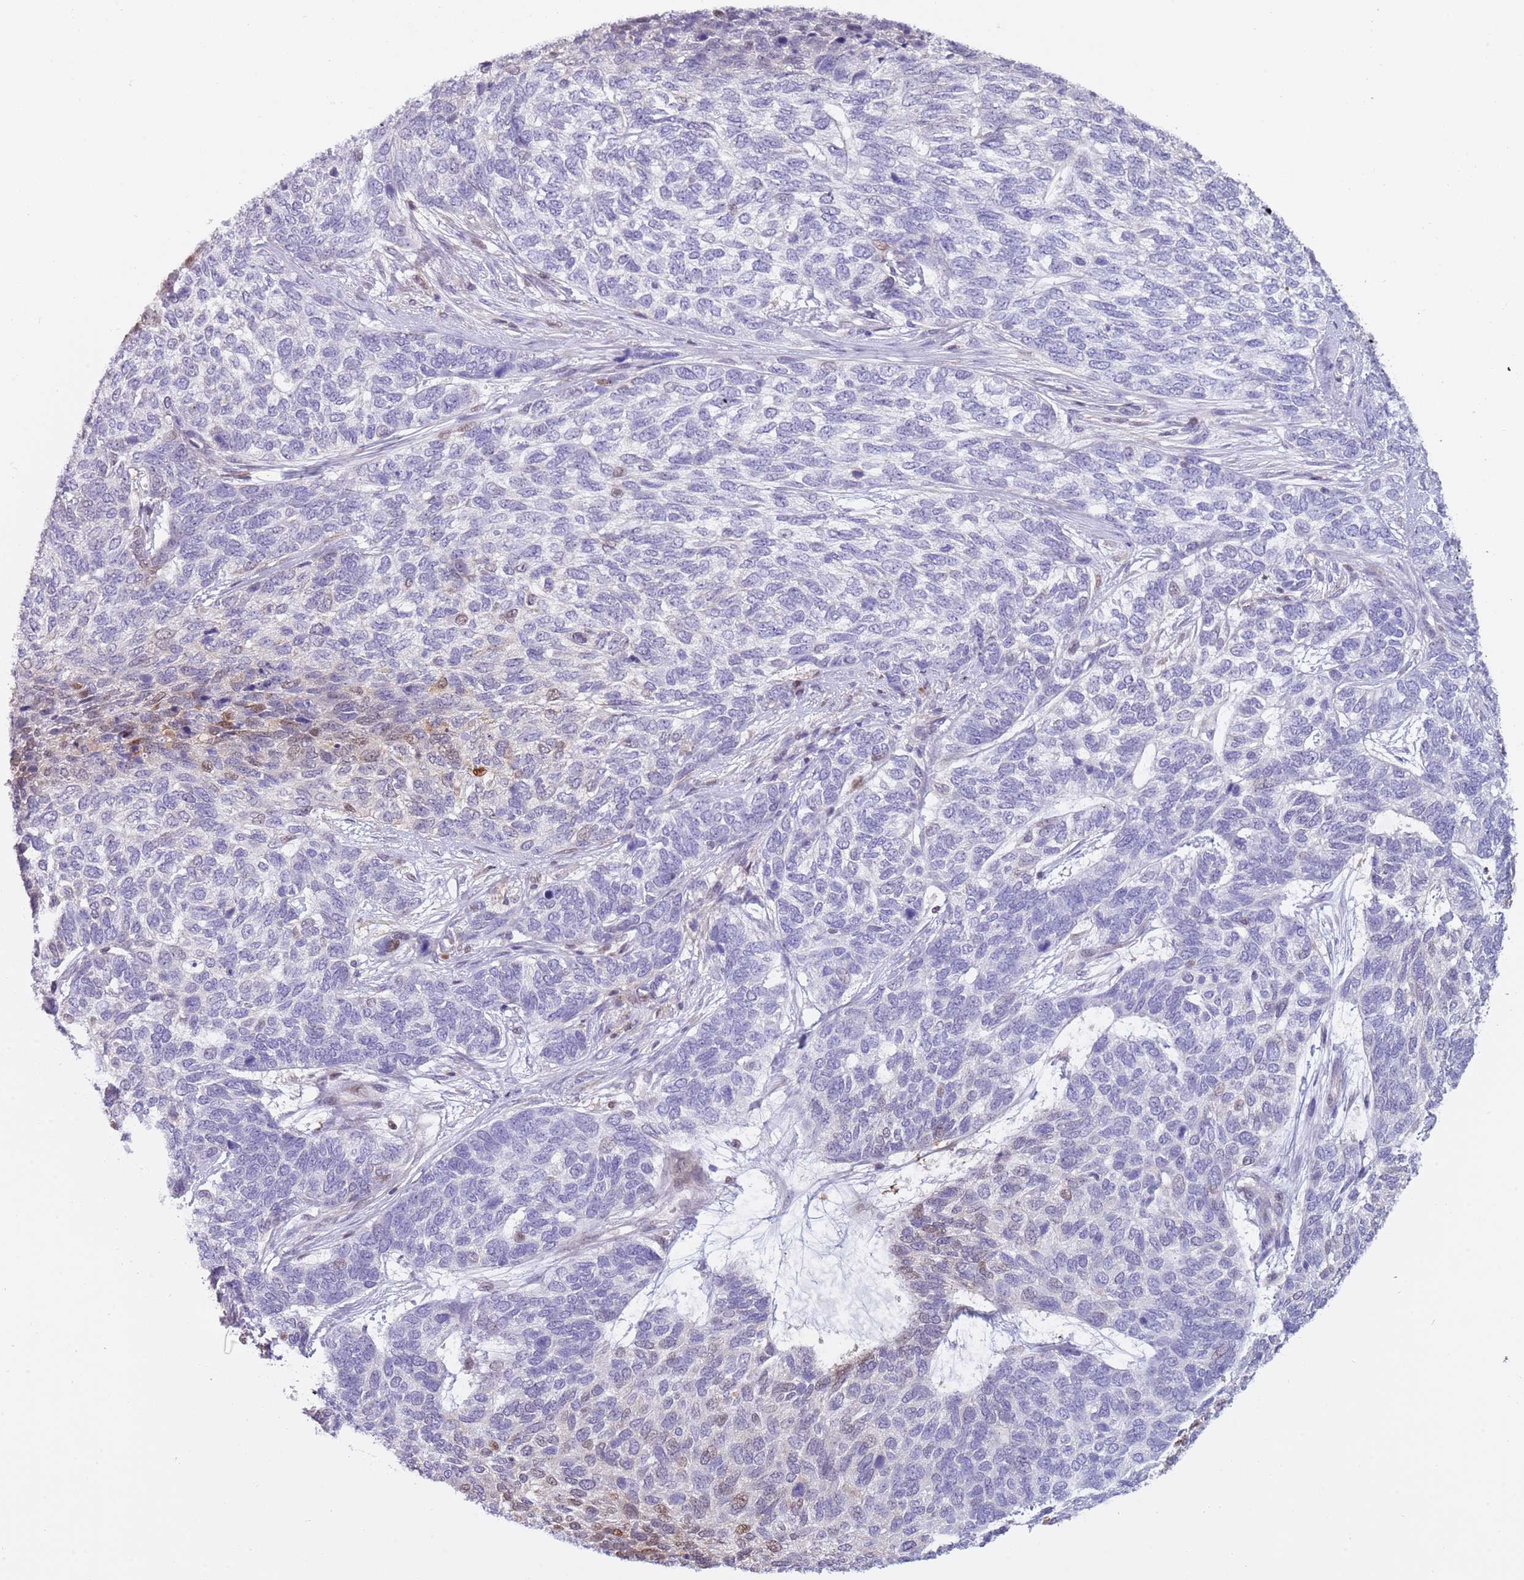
{"staining": {"intensity": "moderate", "quantity": "<25%", "location": "nuclear"}, "tissue": "skin cancer", "cell_type": "Tumor cells", "image_type": "cancer", "snomed": [{"axis": "morphology", "description": "Basal cell carcinoma"}, {"axis": "topography", "description": "Skin"}], "caption": "Skin cancer tissue demonstrates moderate nuclear staining in about <25% of tumor cells (DAB (3,3'-diaminobenzidine) IHC, brown staining for protein, blue staining for nuclei).", "gene": "NBPF6", "patient": {"sex": "female", "age": 65}}